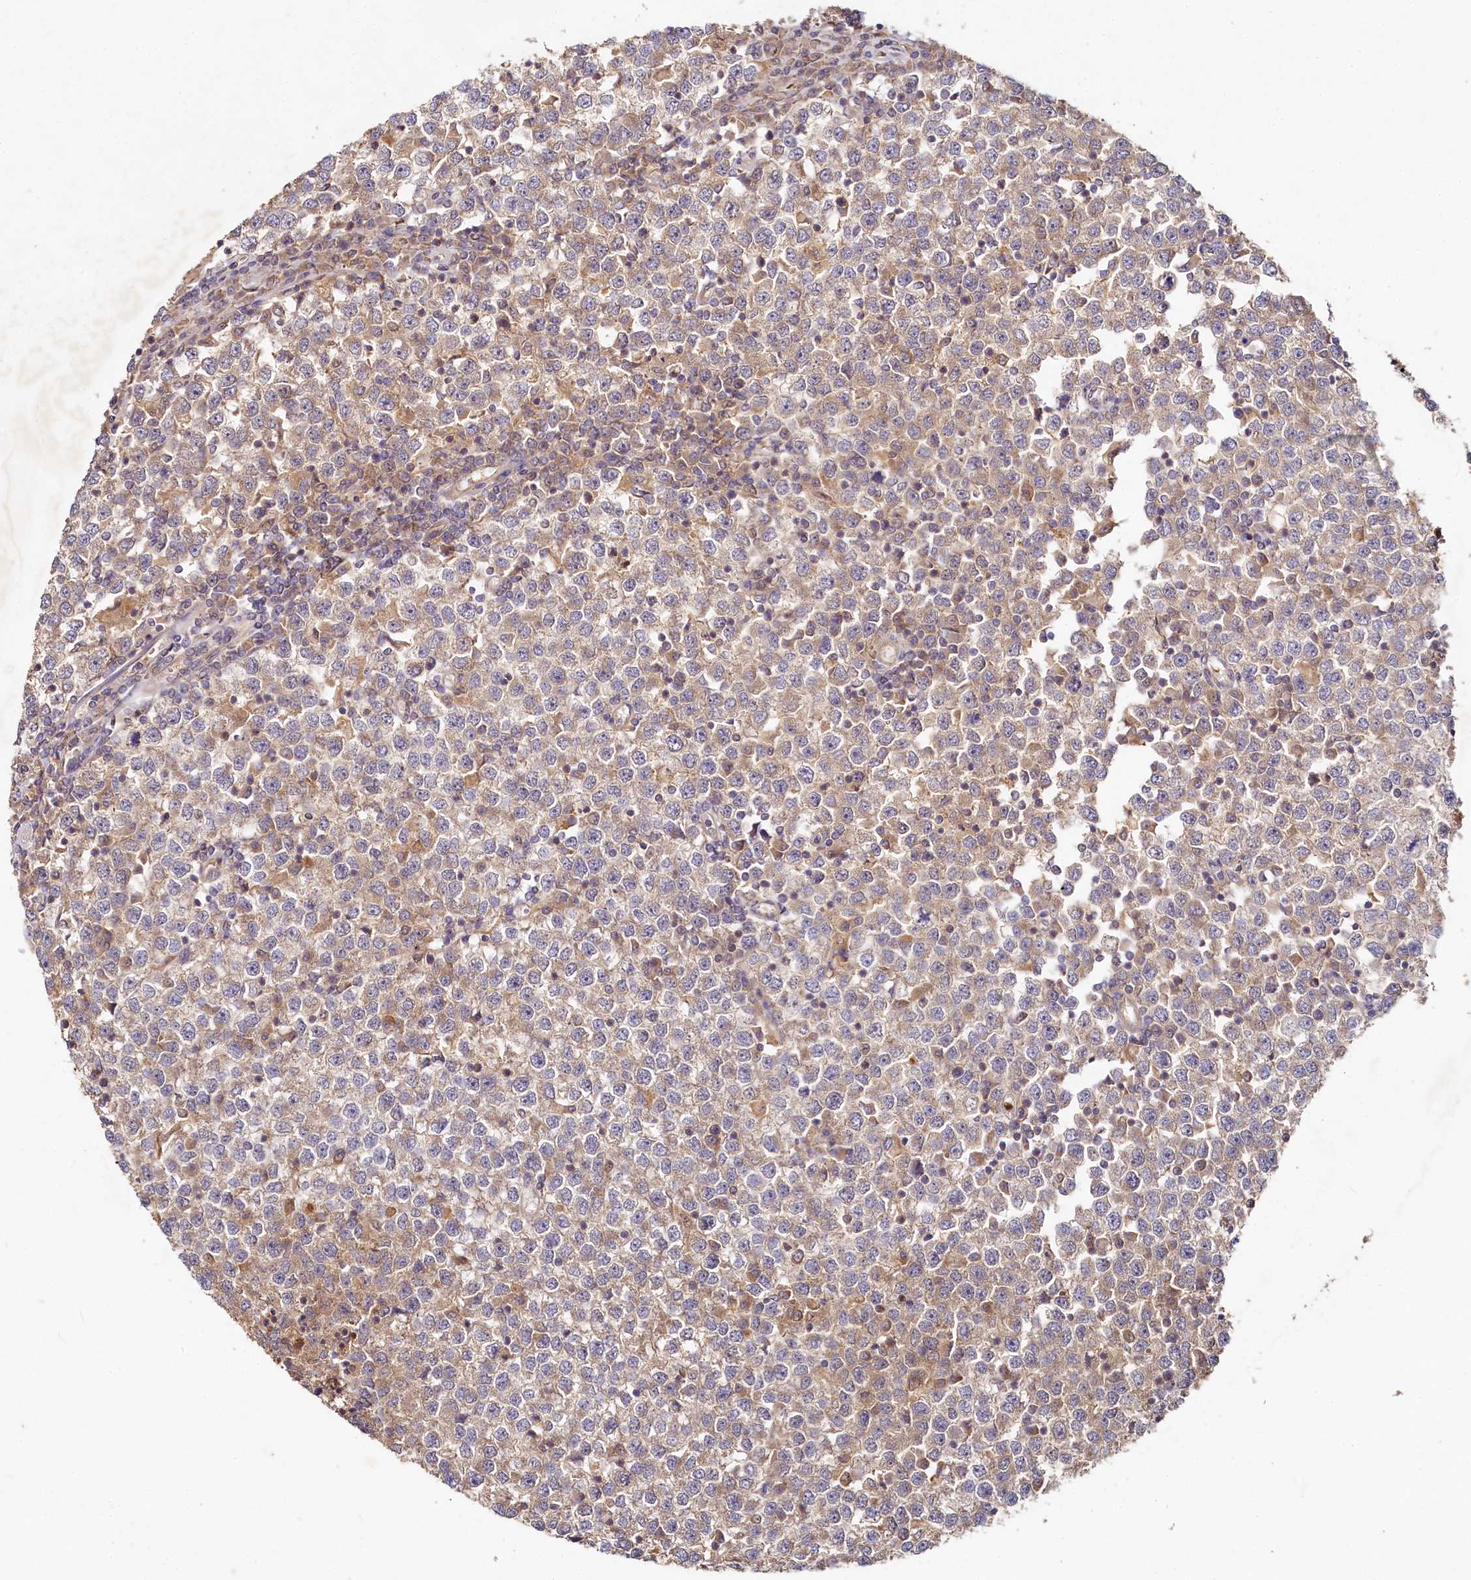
{"staining": {"intensity": "weak", "quantity": "25%-75%", "location": "cytoplasmic/membranous"}, "tissue": "testis cancer", "cell_type": "Tumor cells", "image_type": "cancer", "snomed": [{"axis": "morphology", "description": "Seminoma, NOS"}, {"axis": "topography", "description": "Testis"}], "caption": "A low amount of weak cytoplasmic/membranous staining is present in approximately 25%-75% of tumor cells in testis cancer tissue. (Stains: DAB in brown, nuclei in blue, Microscopy: brightfield microscopy at high magnification).", "gene": "HERC3", "patient": {"sex": "male", "age": 65}}